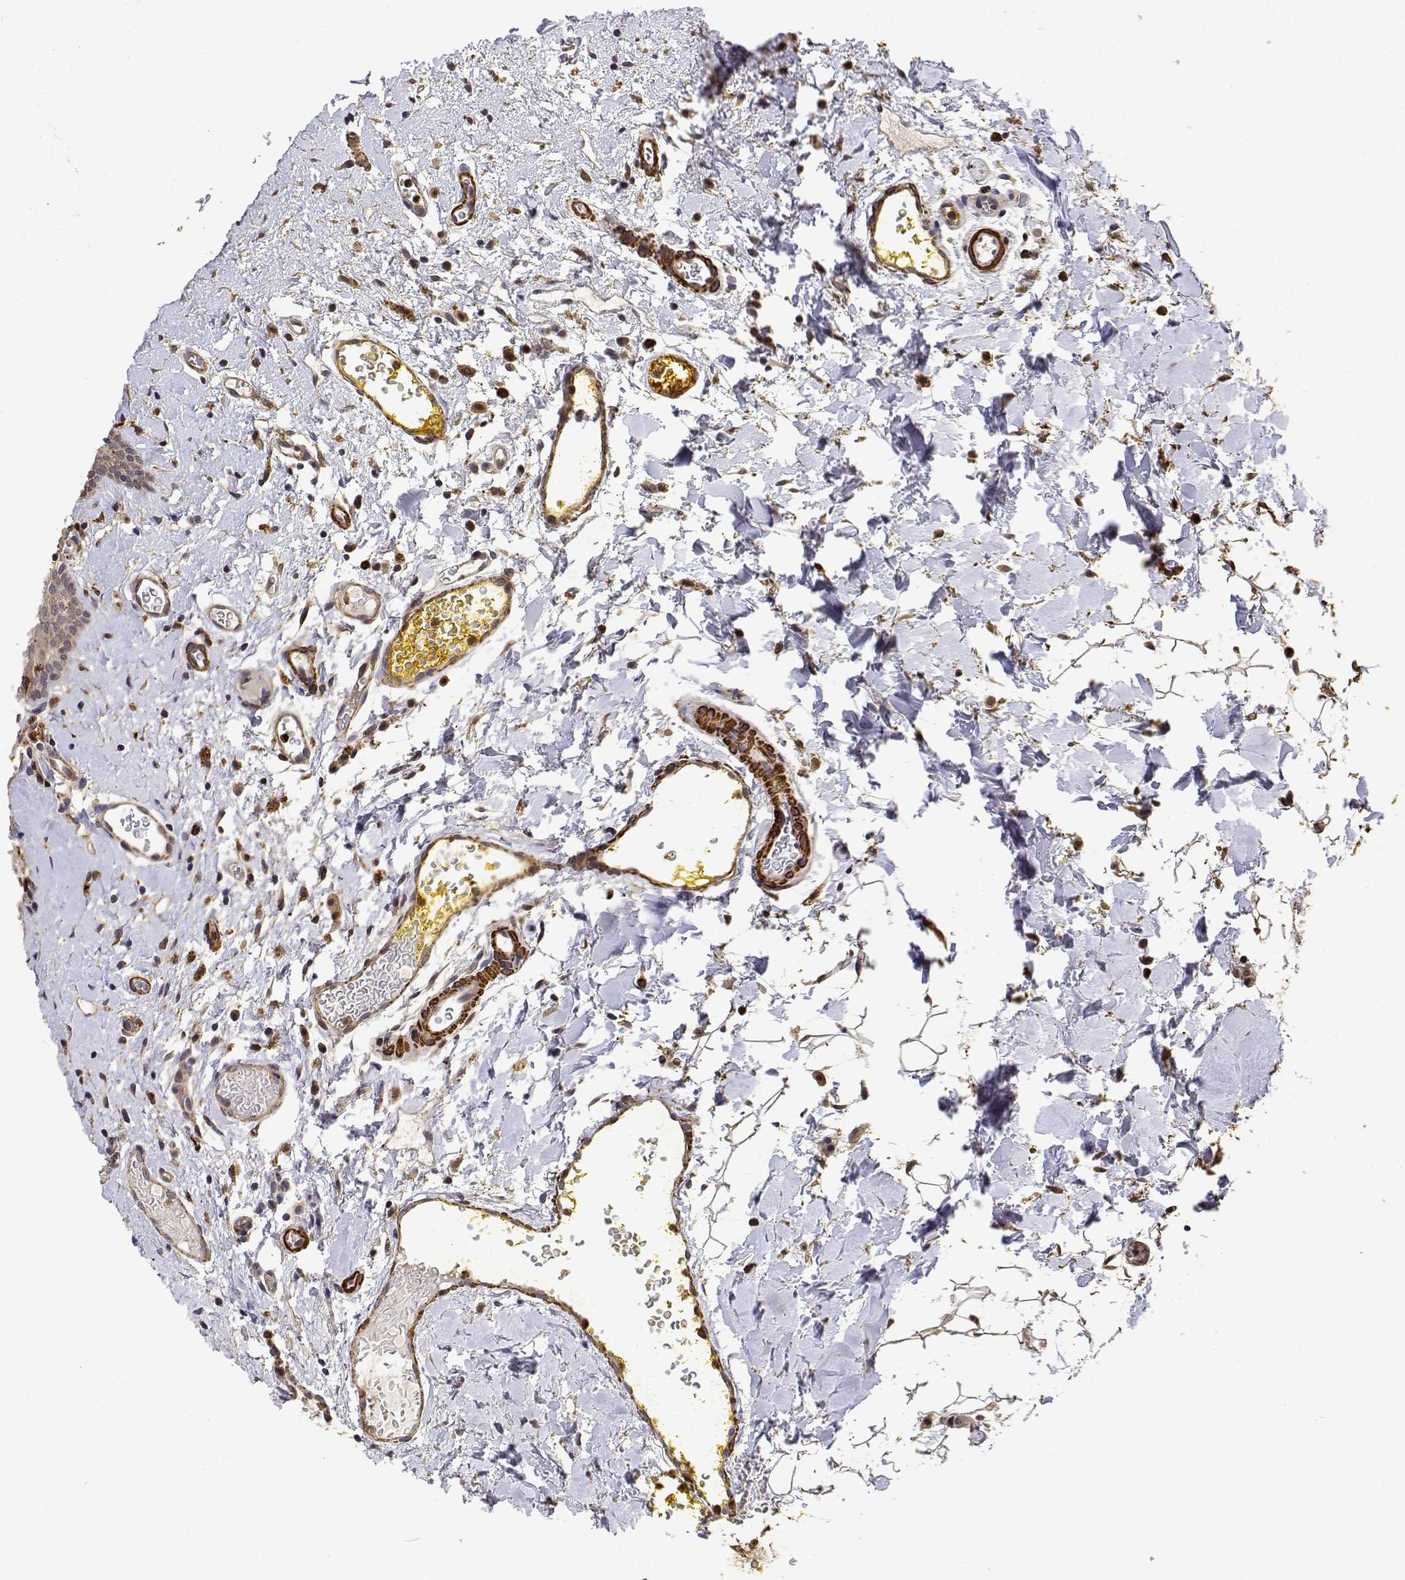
{"staining": {"intensity": "weak", "quantity": ">75%", "location": "cytoplasmic/membranous"}, "tissue": "oral mucosa", "cell_type": "Squamous epithelial cells", "image_type": "normal", "snomed": [{"axis": "morphology", "description": "Normal tissue, NOS"}, {"axis": "morphology", "description": "Squamous cell carcinoma, NOS"}, {"axis": "topography", "description": "Oral tissue"}, {"axis": "topography", "description": "Head-Neck"}], "caption": "DAB (3,3'-diaminobenzidine) immunohistochemical staining of benign oral mucosa exhibits weak cytoplasmic/membranous protein positivity in approximately >75% of squamous epithelial cells. Using DAB (3,3'-diaminobenzidine) (brown) and hematoxylin (blue) stains, captured at high magnification using brightfield microscopy.", "gene": "PCID2", "patient": {"sex": "female", "age": 55}}